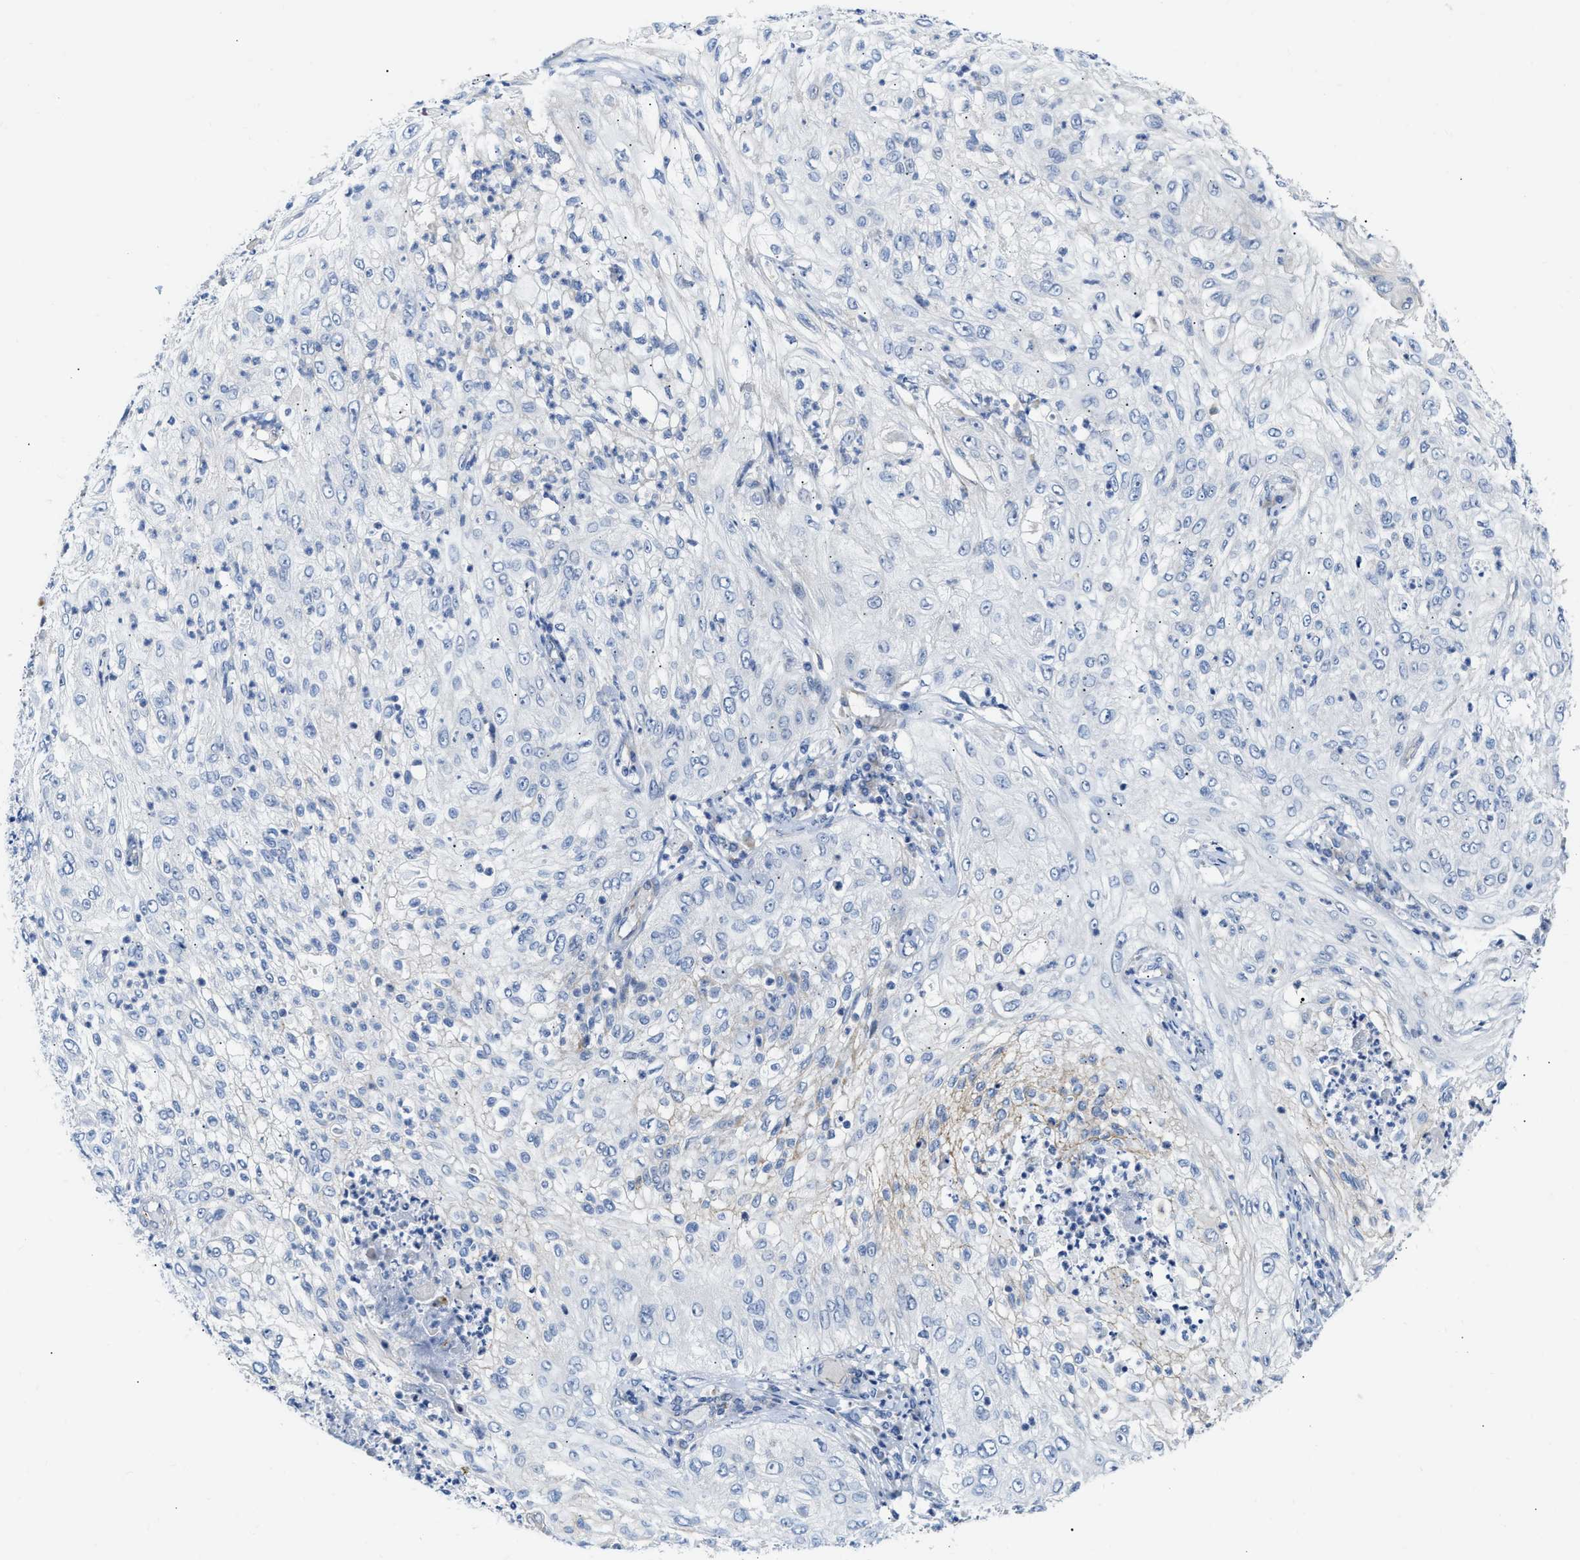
{"staining": {"intensity": "negative", "quantity": "none", "location": "none"}, "tissue": "lung cancer", "cell_type": "Tumor cells", "image_type": "cancer", "snomed": [{"axis": "morphology", "description": "Inflammation, NOS"}, {"axis": "morphology", "description": "Squamous cell carcinoma, NOS"}, {"axis": "topography", "description": "Lymph node"}, {"axis": "topography", "description": "Soft tissue"}, {"axis": "topography", "description": "Lung"}], "caption": "Immunohistochemical staining of squamous cell carcinoma (lung) demonstrates no significant positivity in tumor cells.", "gene": "FHL1", "patient": {"sex": "male", "age": 66}}